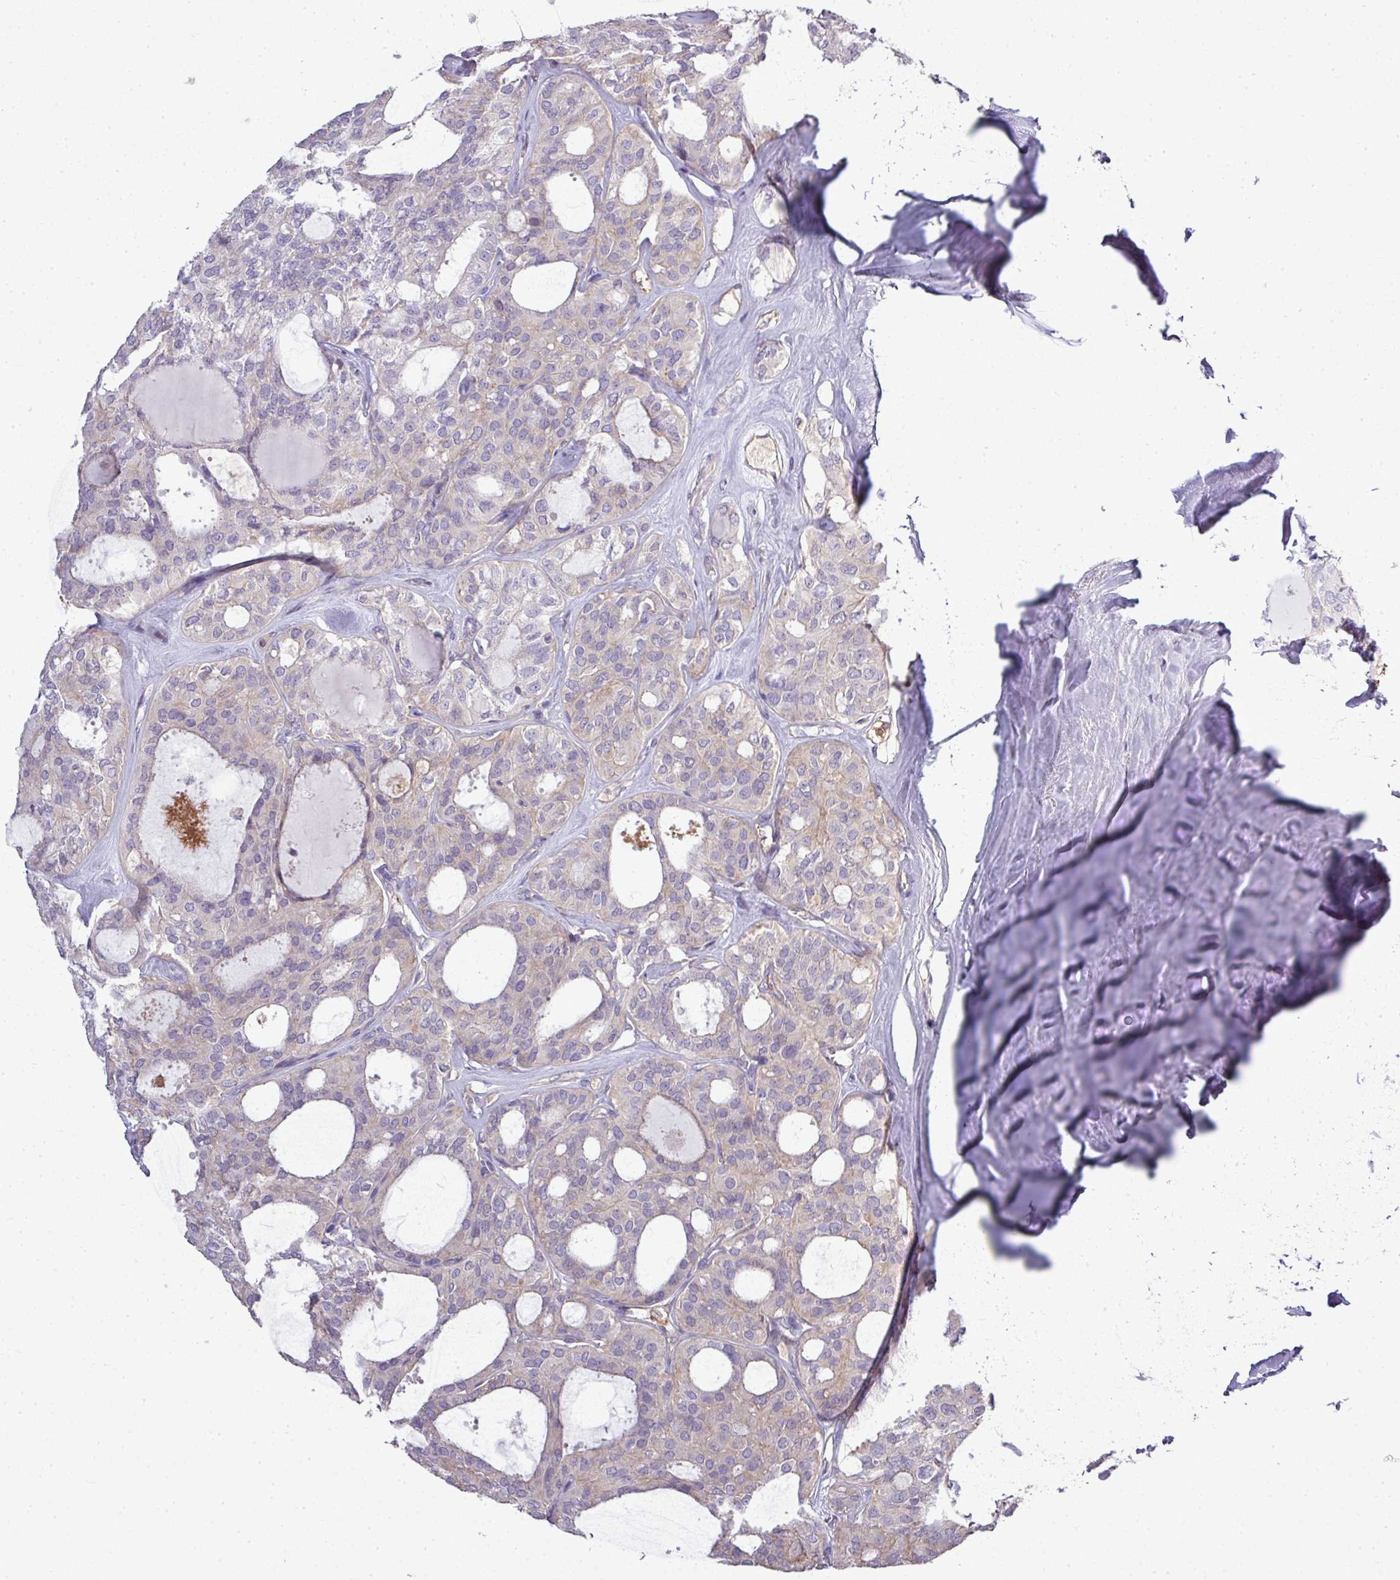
{"staining": {"intensity": "negative", "quantity": "none", "location": "none"}, "tissue": "thyroid cancer", "cell_type": "Tumor cells", "image_type": "cancer", "snomed": [{"axis": "morphology", "description": "Follicular adenoma carcinoma, NOS"}, {"axis": "topography", "description": "Thyroid gland"}], "caption": "Protein analysis of thyroid cancer exhibits no significant staining in tumor cells.", "gene": "STAT5A", "patient": {"sex": "male", "age": 75}}